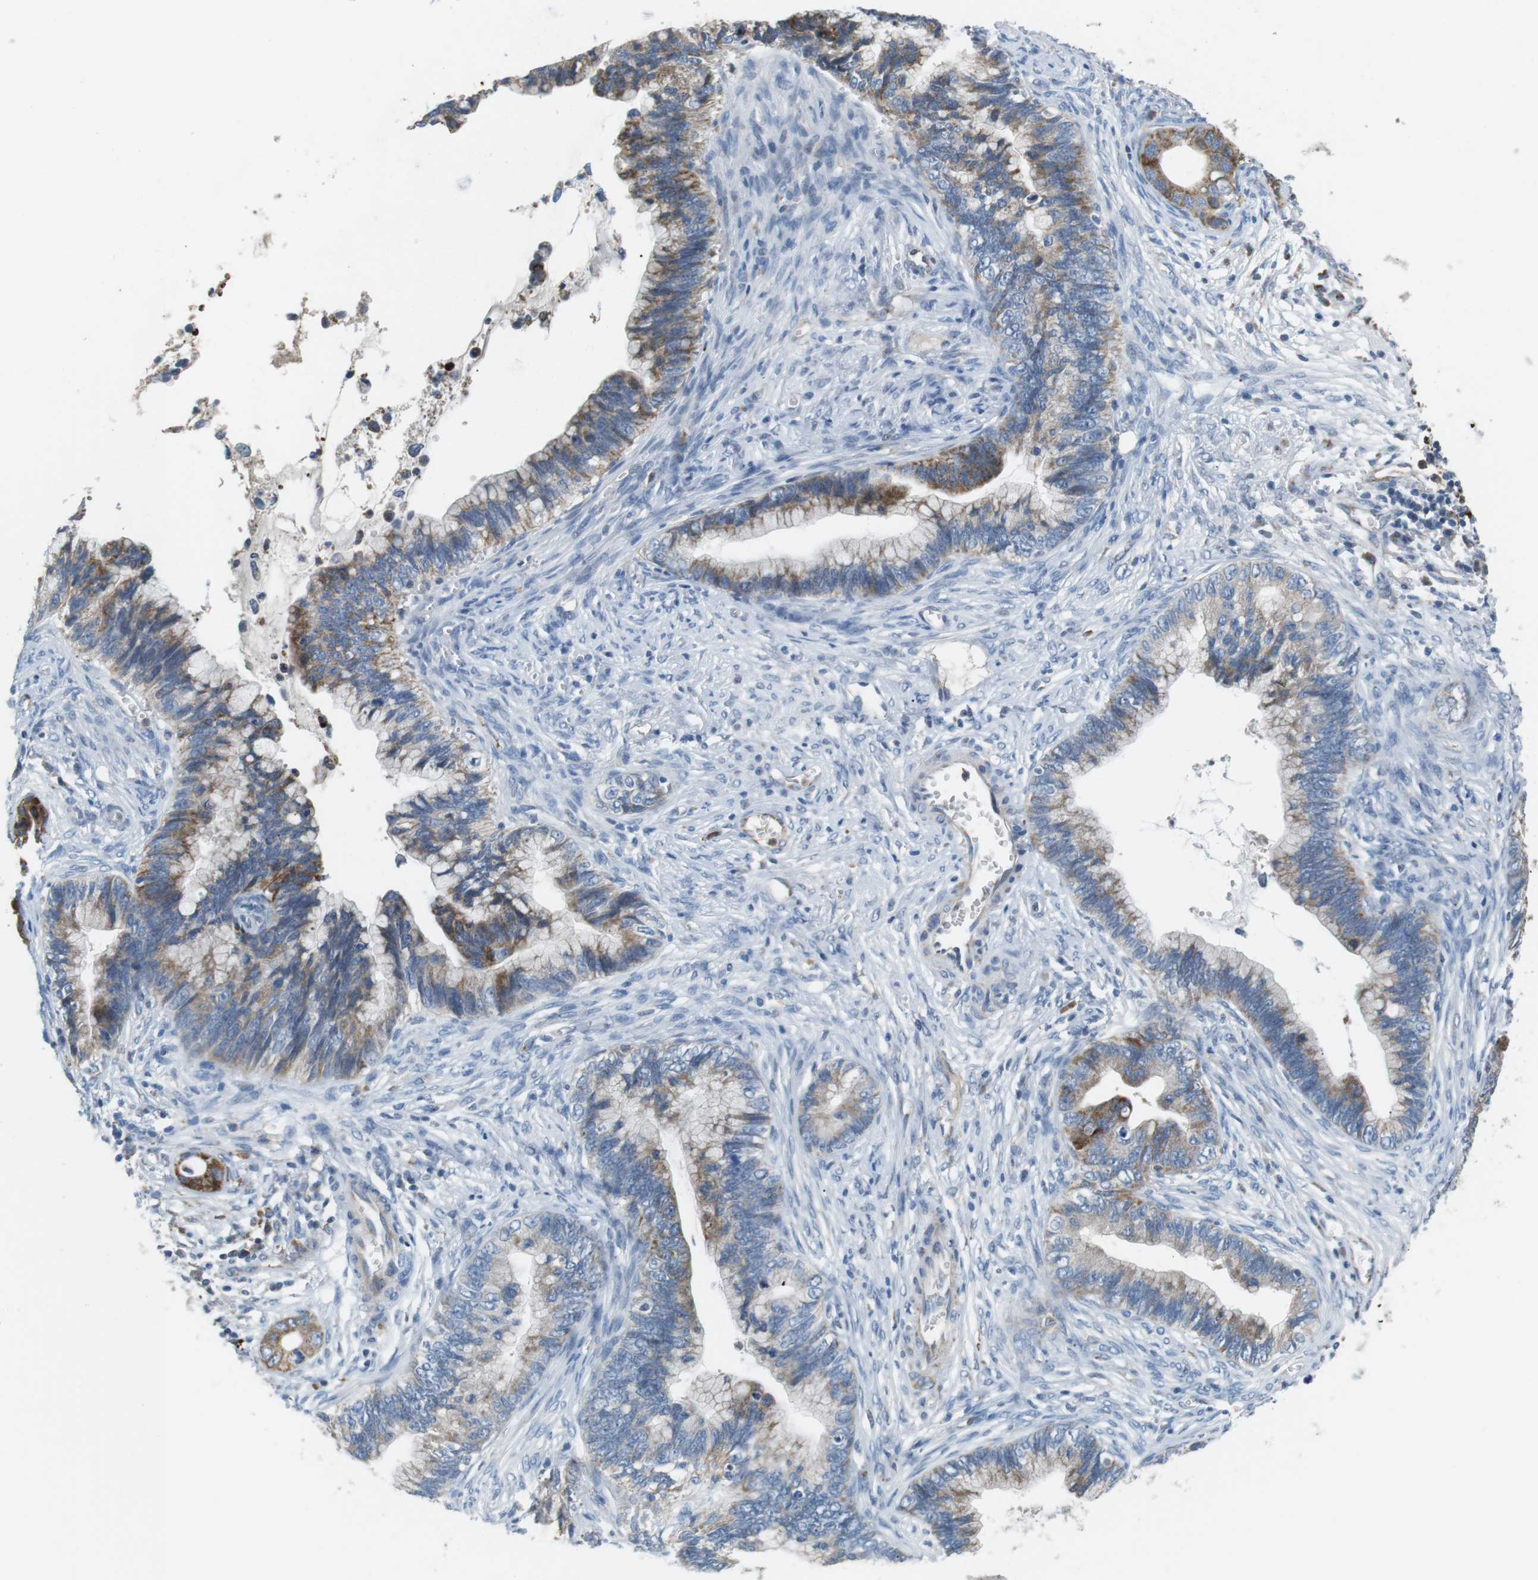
{"staining": {"intensity": "moderate", "quantity": "25%-75%", "location": "cytoplasmic/membranous"}, "tissue": "cervical cancer", "cell_type": "Tumor cells", "image_type": "cancer", "snomed": [{"axis": "morphology", "description": "Adenocarcinoma, NOS"}, {"axis": "topography", "description": "Cervix"}], "caption": "A micrograph of cervical cancer (adenocarcinoma) stained for a protein exhibits moderate cytoplasmic/membranous brown staining in tumor cells.", "gene": "CD300E", "patient": {"sex": "female", "age": 44}}